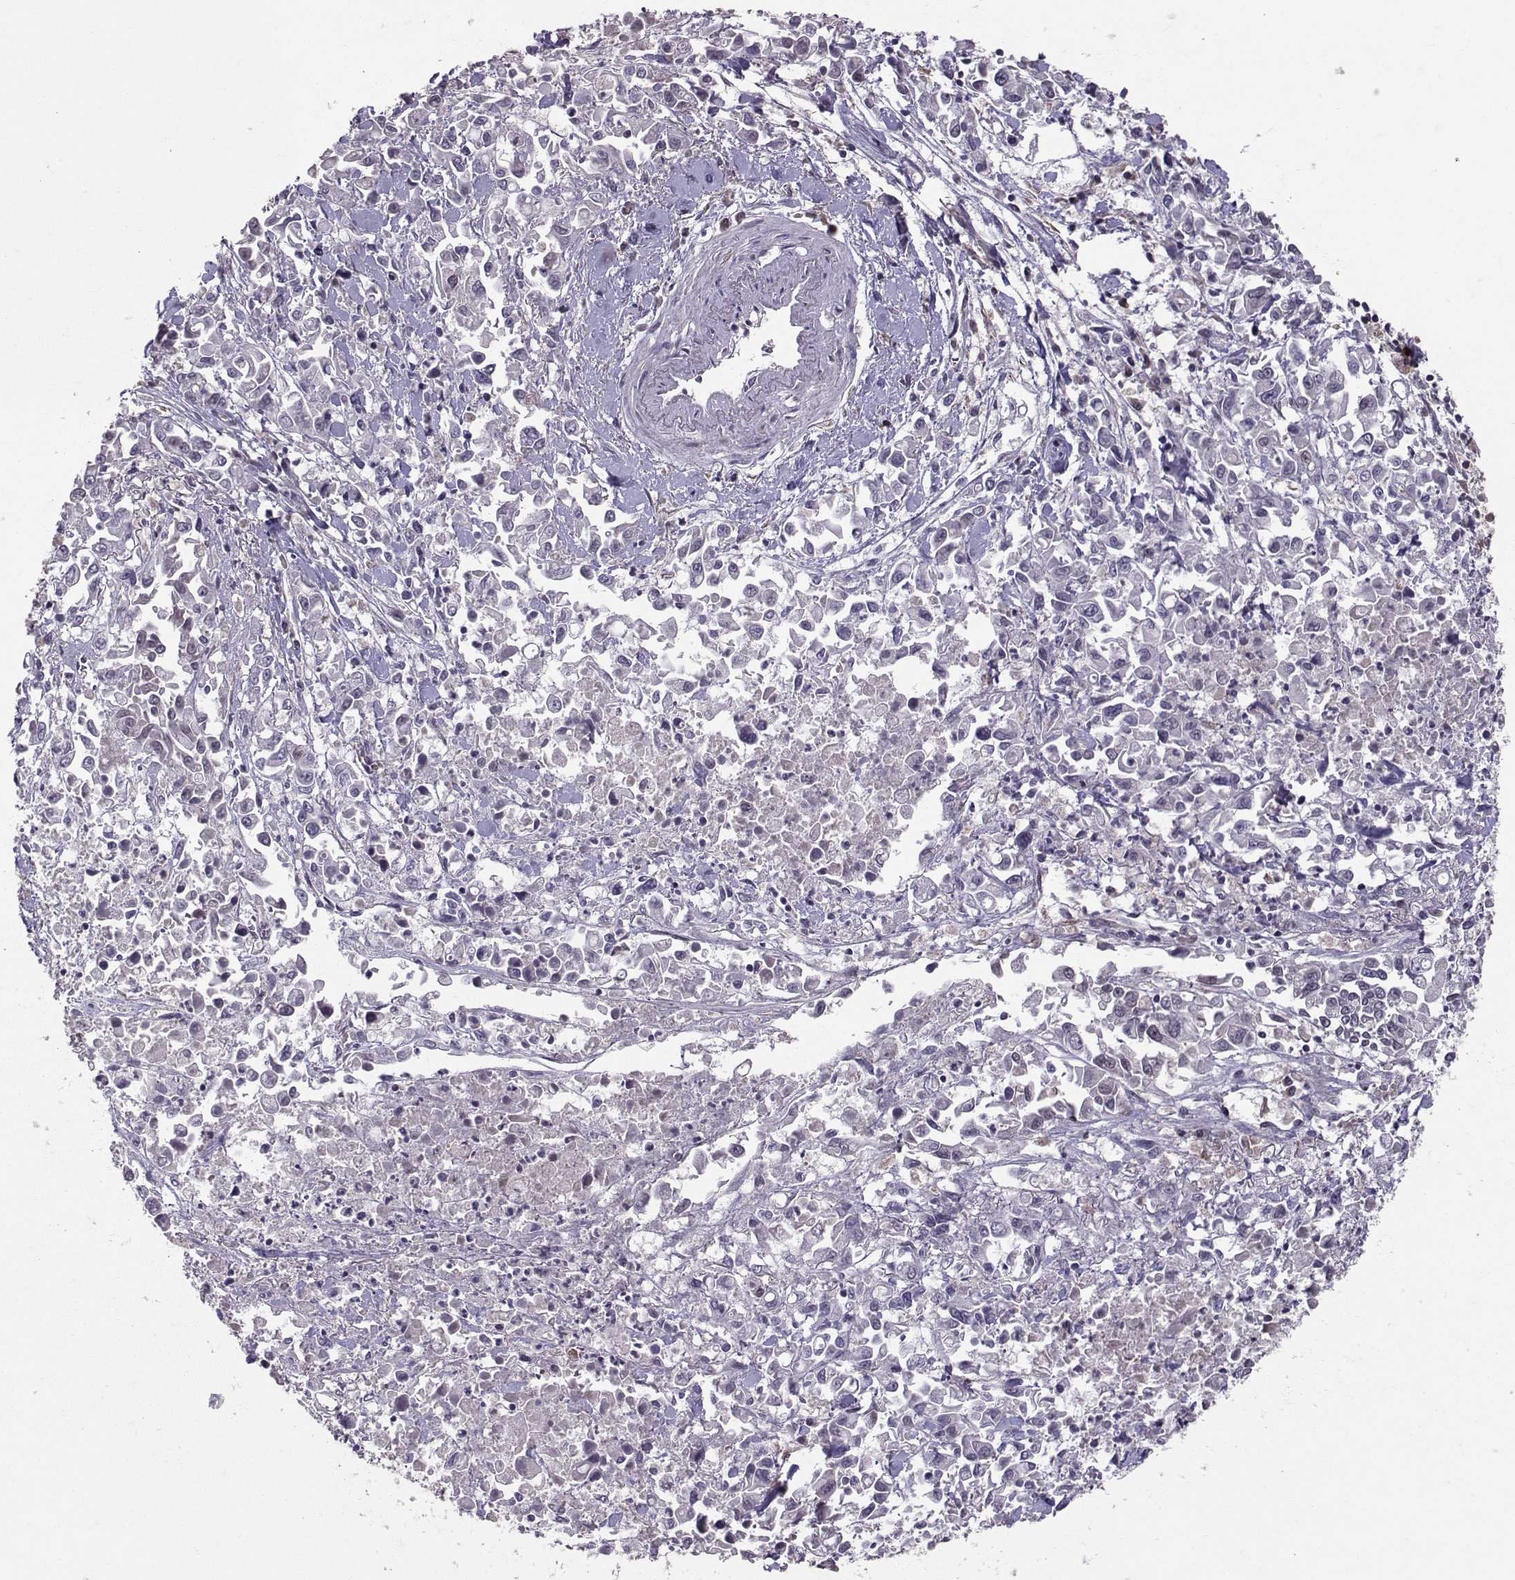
{"staining": {"intensity": "negative", "quantity": "none", "location": "none"}, "tissue": "pancreatic cancer", "cell_type": "Tumor cells", "image_type": "cancer", "snomed": [{"axis": "morphology", "description": "Adenocarcinoma, NOS"}, {"axis": "topography", "description": "Pancreas"}], "caption": "The micrograph reveals no staining of tumor cells in pancreatic cancer.", "gene": "PPP2R2A", "patient": {"sex": "female", "age": 83}}